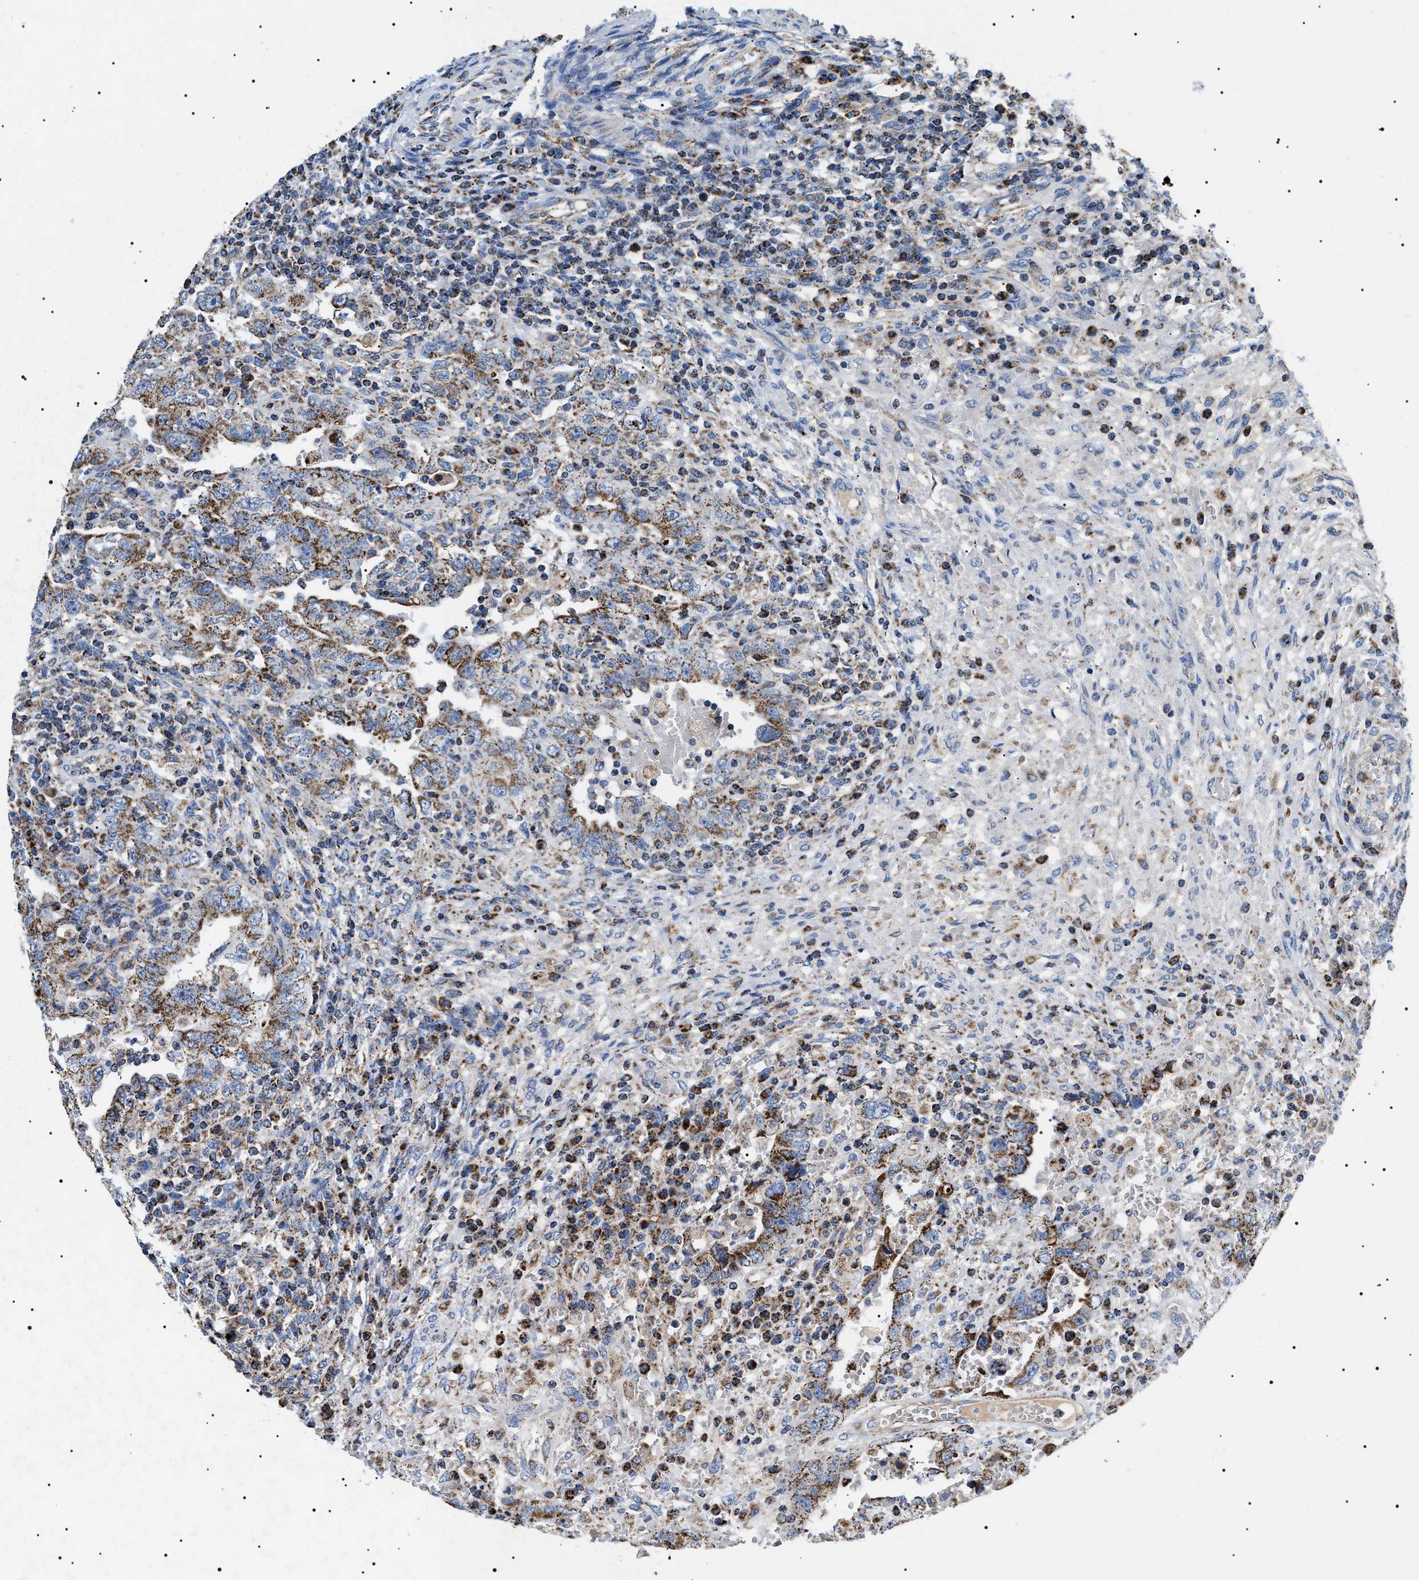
{"staining": {"intensity": "strong", "quantity": "25%-75%", "location": "cytoplasmic/membranous"}, "tissue": "testis cancer", "cell_type": "Tumor cells", "image_type": "cancer", "snomed": [{"axis": "morphology", "description": "Carcinoma, Embryonal, NOS"}, {"axis": "topography", "description": "Testis"}], "caption": "Testis cancer stained with a brown dye exhibits strong cytoplasmic/membranous positive positivity in about 25%-75% of tumor cells.", "gene": "OXSM", "patient": {"sex": "male", "age": 26}}